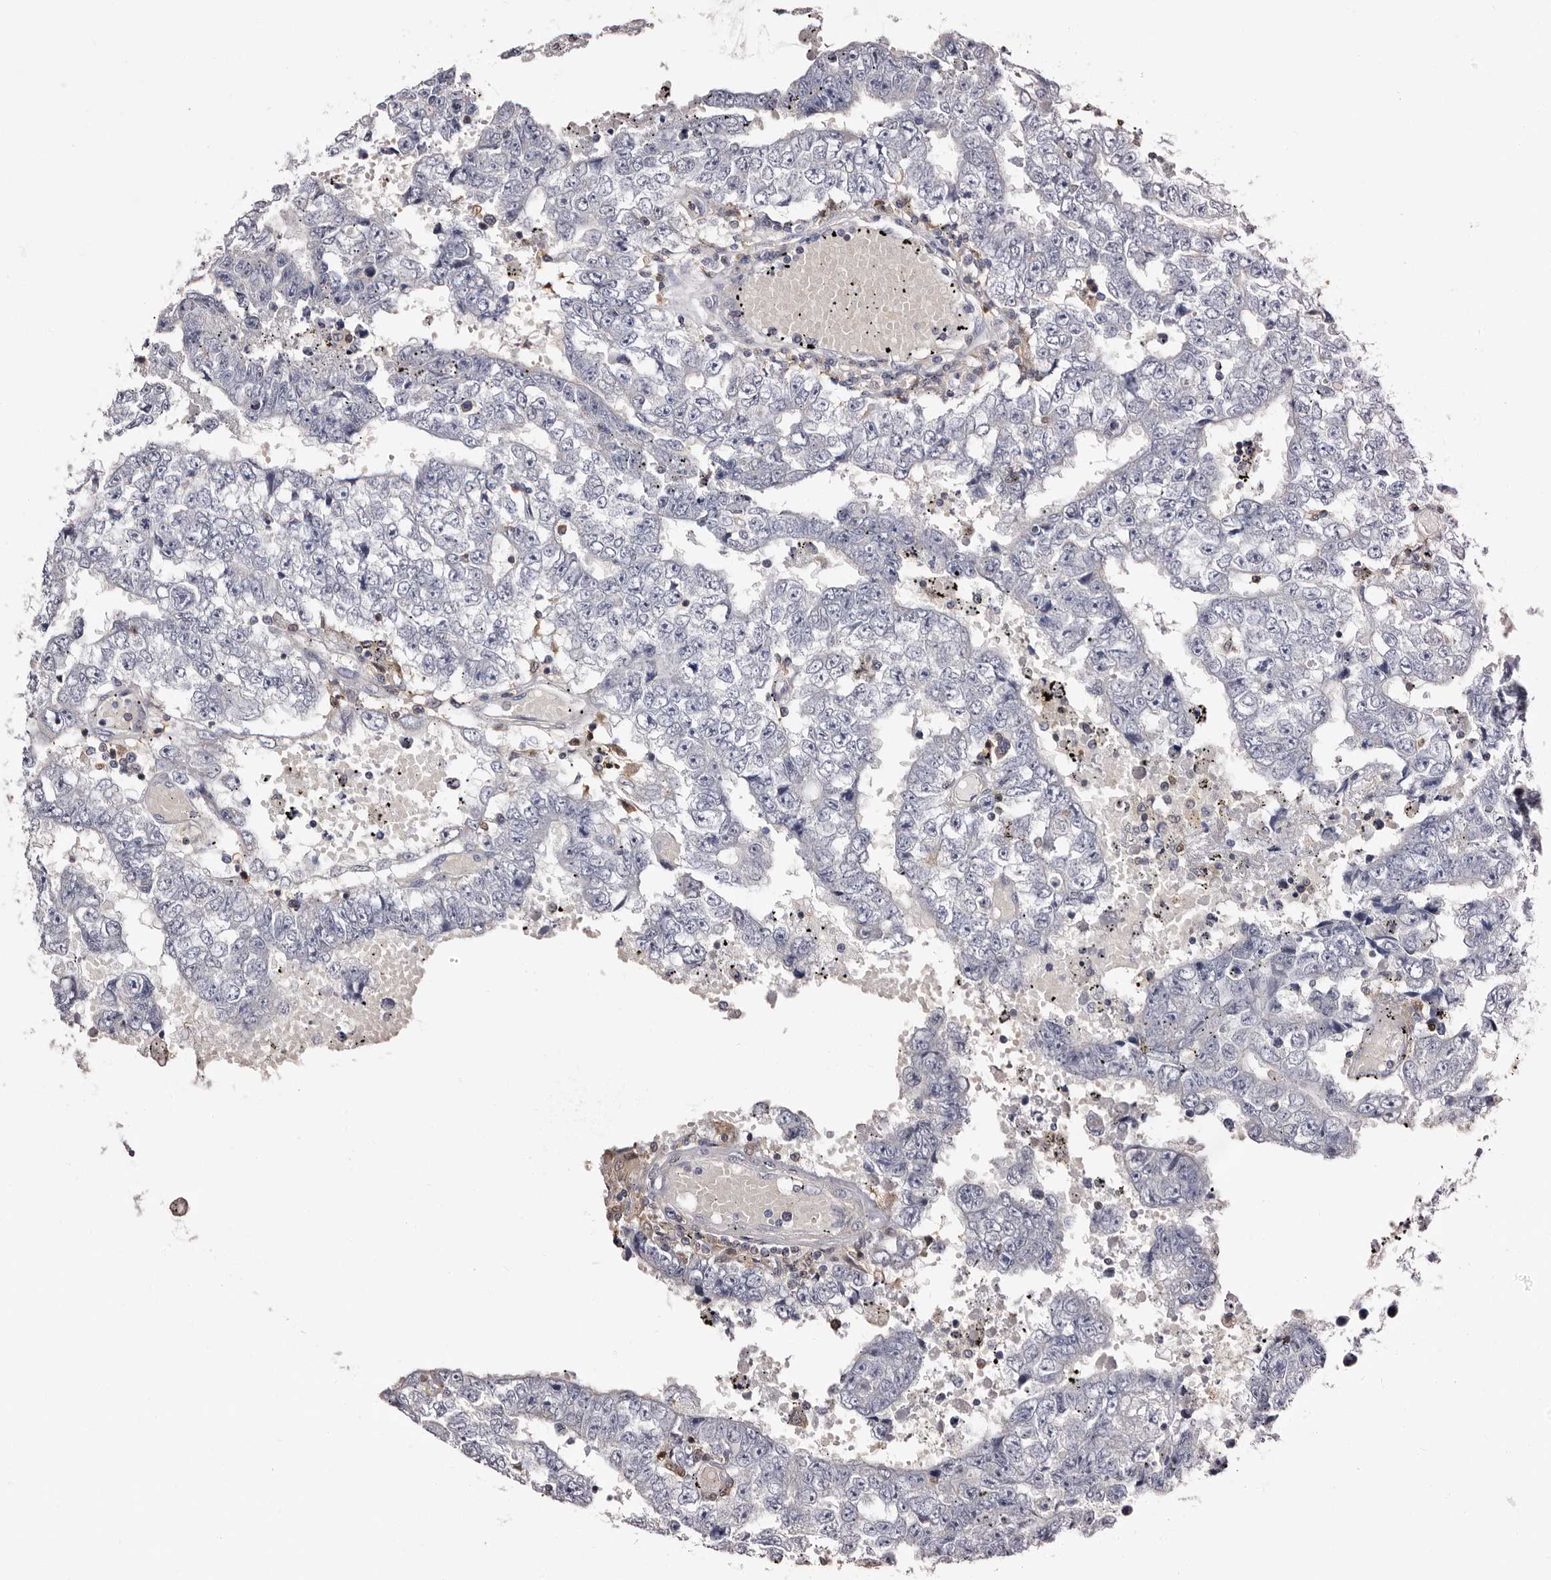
{"staining": {"intensity": "negative", "quantity": "none", "location": "none"}, "tissue": "testis cancer", "cell_type": "Tumor cells", "image_type": "cancer", "snomed": [{"axis": "morphology", "description": "Carcinoma, Embryonal, NOS"}, {"axis": "topography", "description": "Testis"}], "caption": "Testis cancer stained for a protein using immunohistochemistry (IHC) demonstrates no expression tumor cells.", "gene": "DNPH1", "patient": {"sex": "male", "age": 25}}